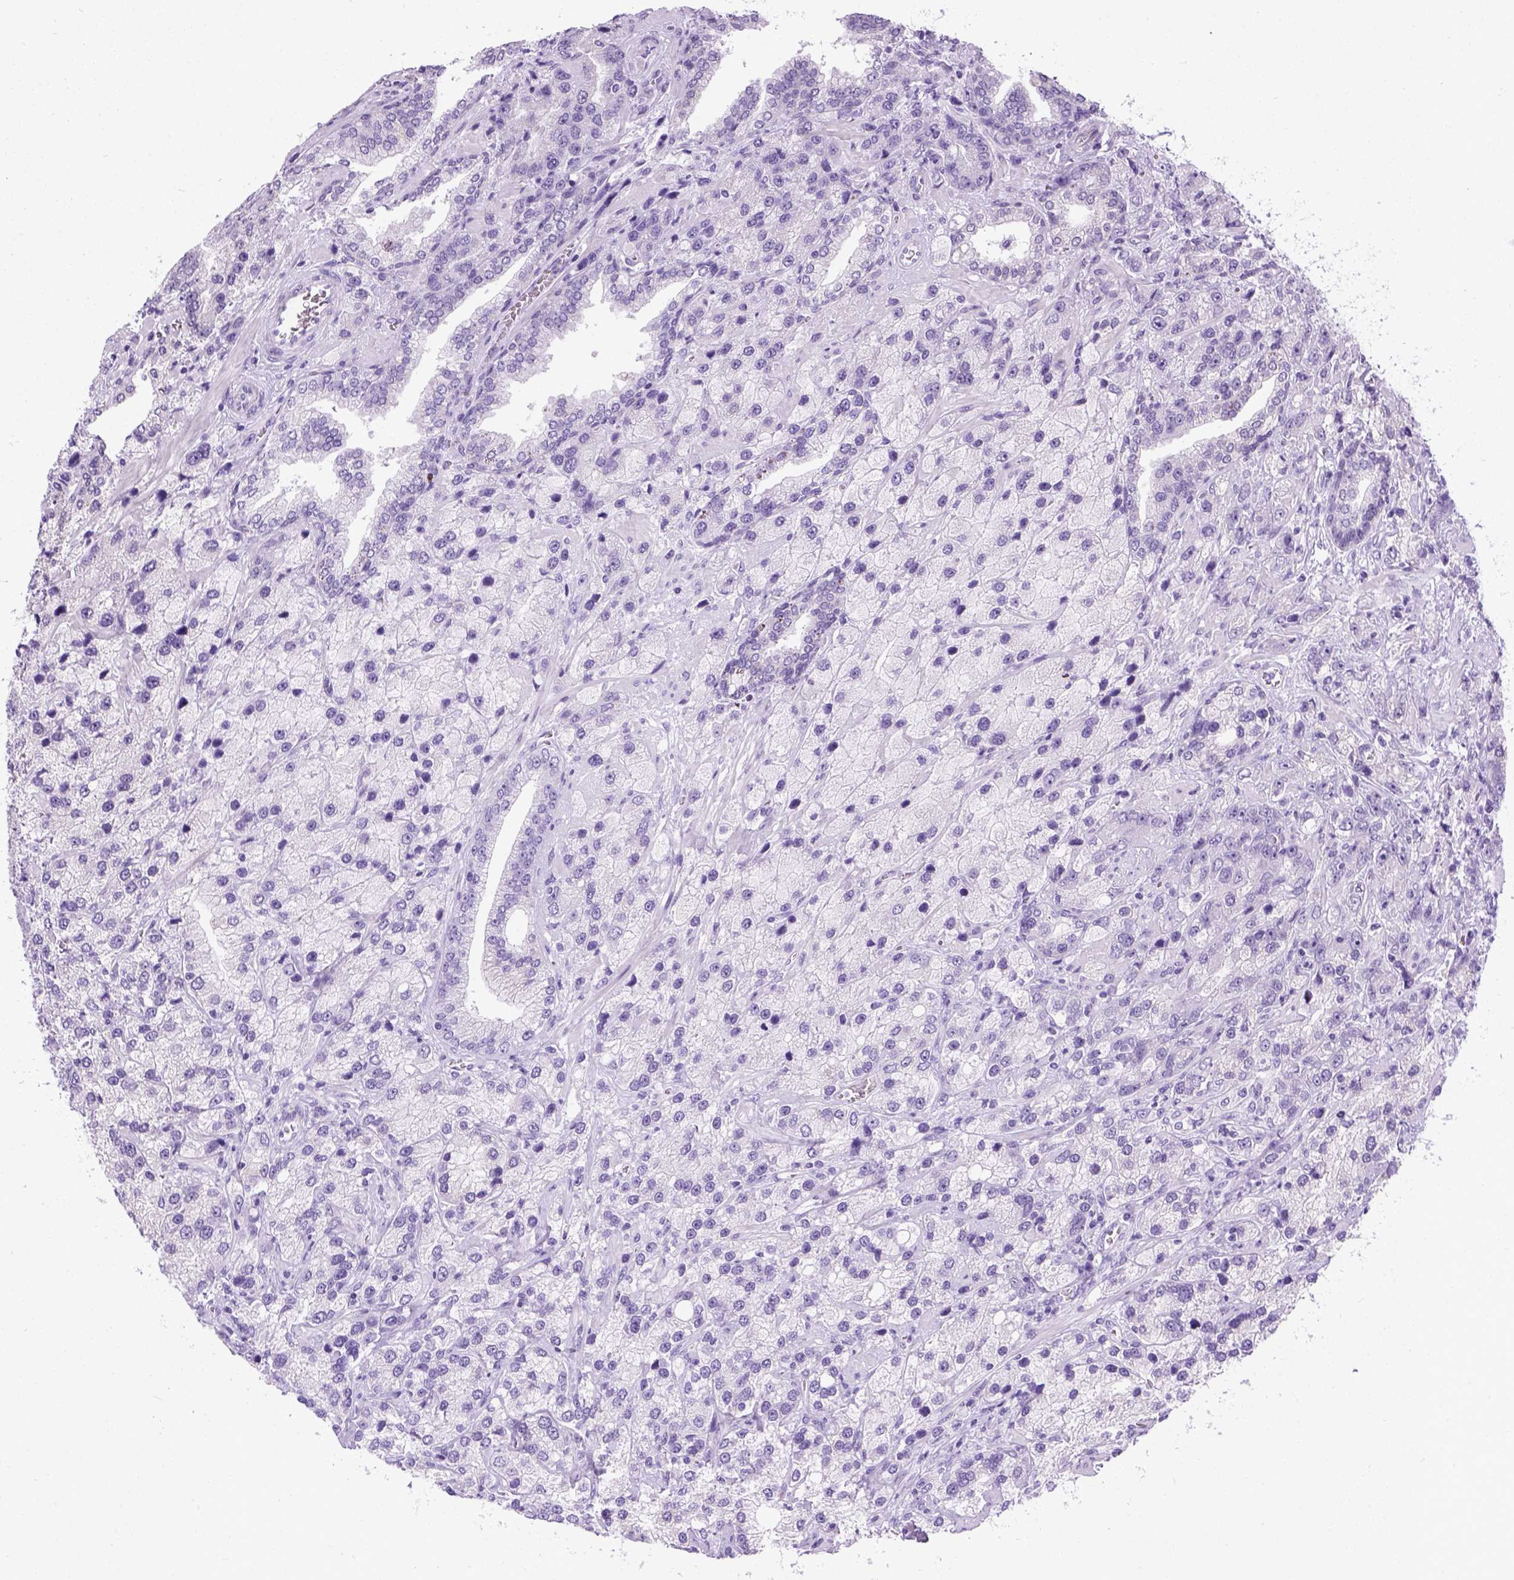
{"staining": {"intensity": "negative", "quantity": "none", "location": "none"}, "tissue": "prostate cancer", "cell_type": "Tumor cells", "image_type": "cancer", "snomed": [{"axis": "morphology", "description": "Adenocarcinoma, NOS"}, {"axis": "topography", "description": "Prostate"}], "caption": "Prostate cancer was stained to show a protein in brown. There is no significant staining in tumor cells.", "gene": "TMEM38A", "patient": {"sex": "male", "age": 63}}